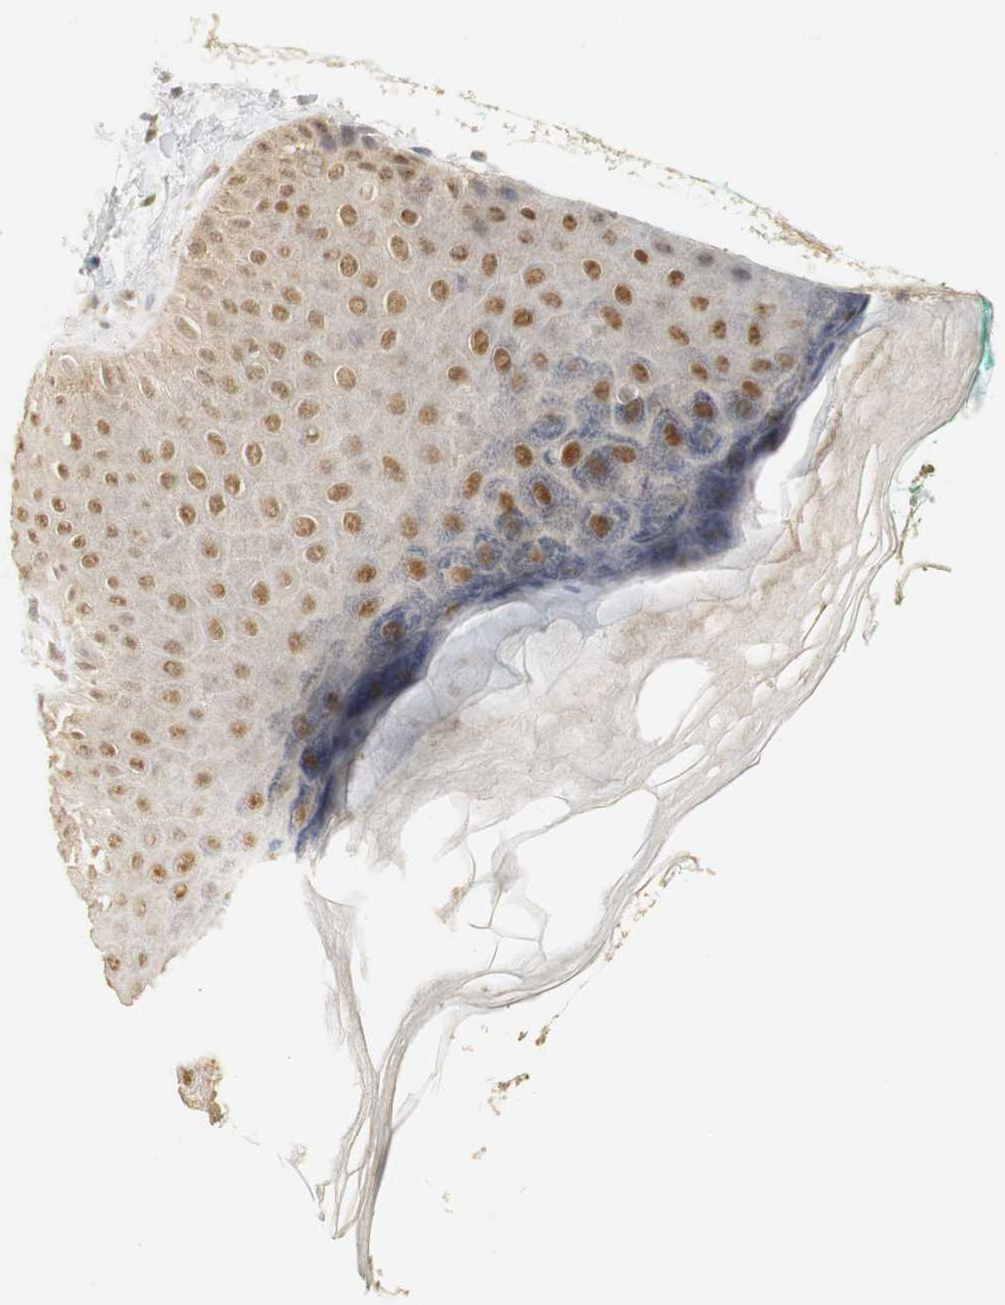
{"staining": {"intensity": "weak", "quantity": "25%-75%", "location": "cytoplasmic/membranous"}, "tissue": "skin", "cell_type": "Fibroblasts", "image_type": "normal", "snomed": [{"axis": "morphology", "description": "Normal tissue, NOS"}, {"axis": "topography", "description": "Skin"}], "caption": "Fibroblasts demonstrate weak cytoplasmic/membranous positivity in approximately 25%-75% of cells in unremarkable skin.", "gene": "ELOA", "patient": {"sex": "male", "age": 26}}